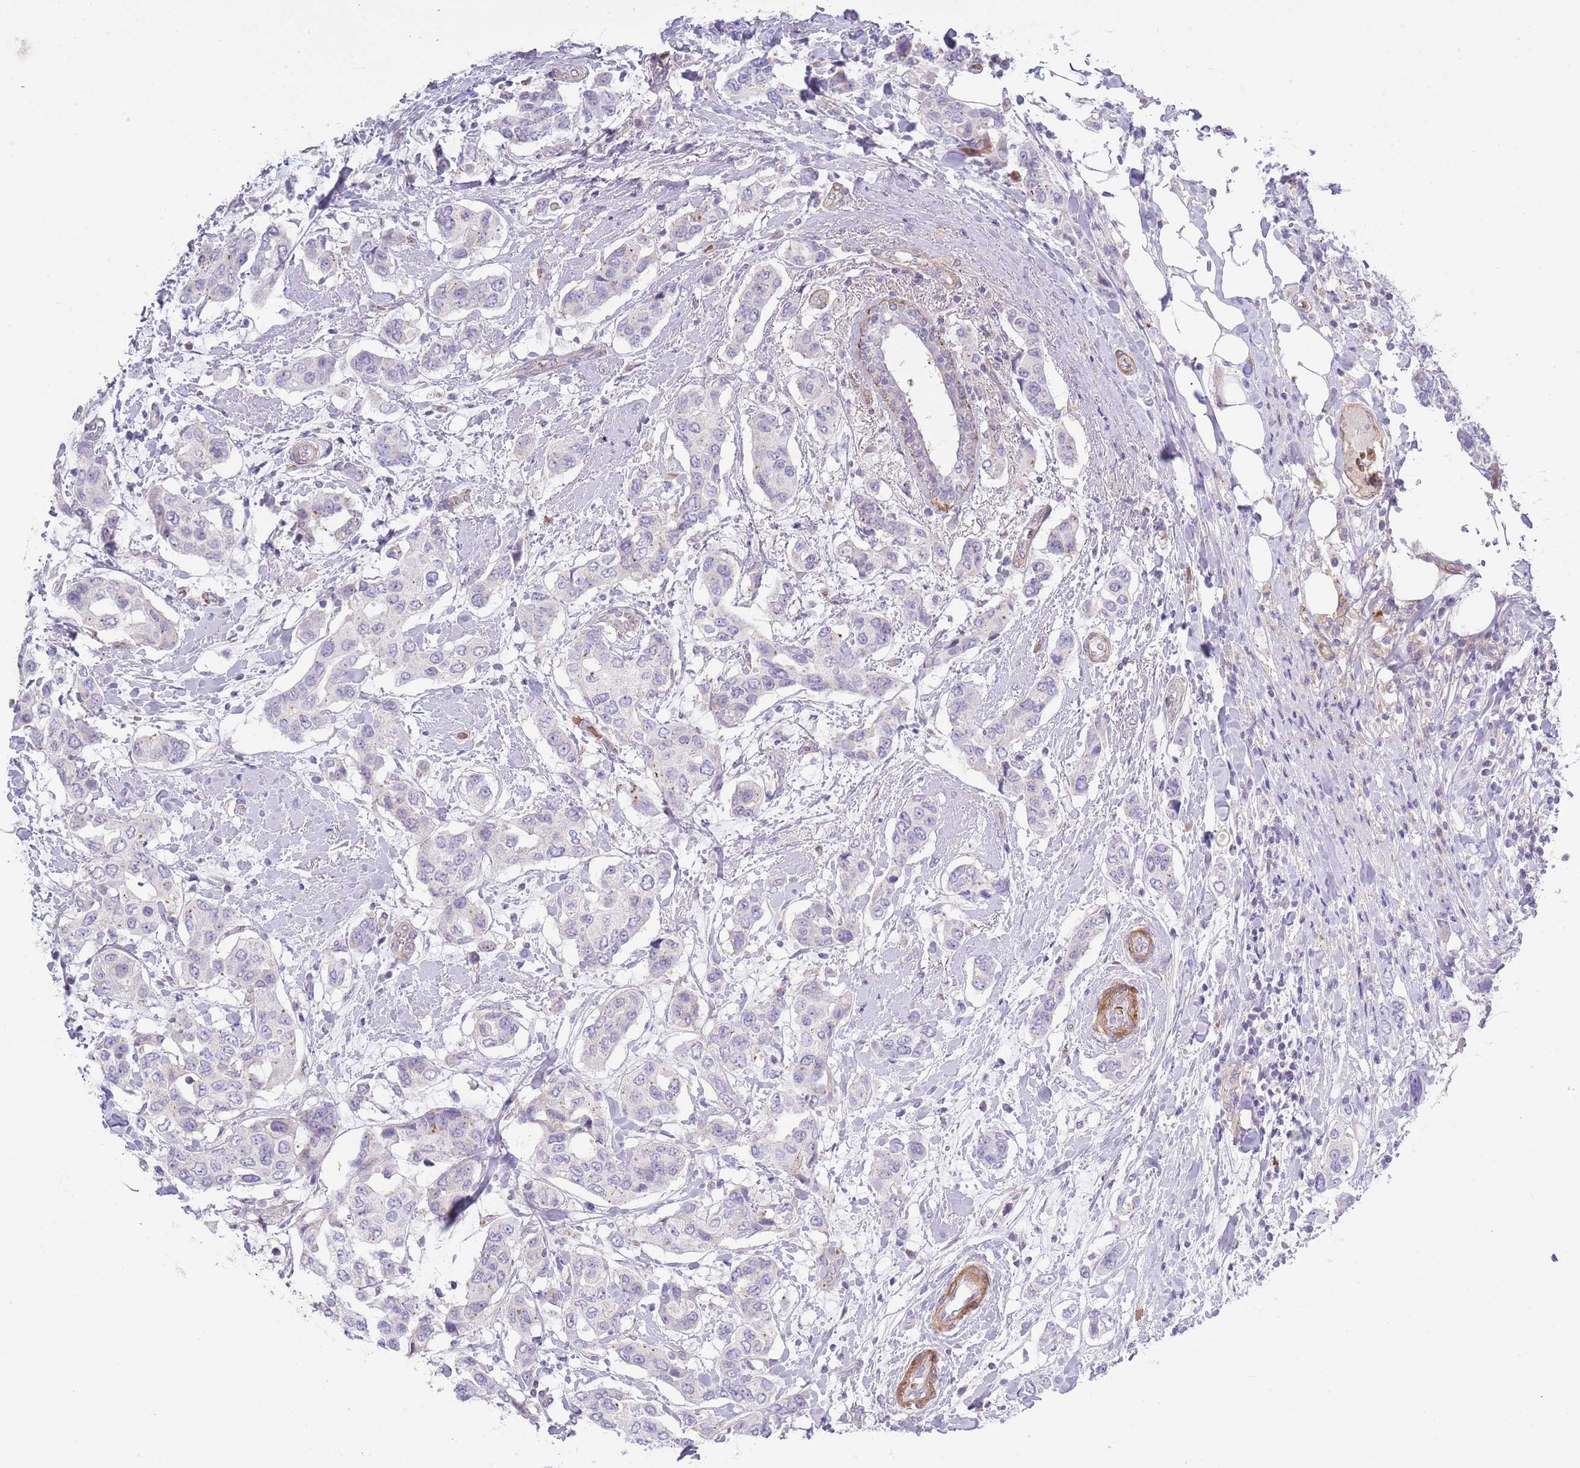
{"staining": {"intensity": "negative", "quantity": "none", "location": "none"}, "tissue": "breast cancer", "cell_type": "Tumor cells", "image_type": "cancer", "snomed": [{"axis": "morphology", "description": "Lobular carcinoma"}, {"axis": "topography", "description": "Breast"}], "caption": "A micrograph of breast lobular carcinoma stained for a protein exhibits no brown staining in tumor cells.", "gene": "TINAGL1", "patient": {"sex": "female", "age": 51}}